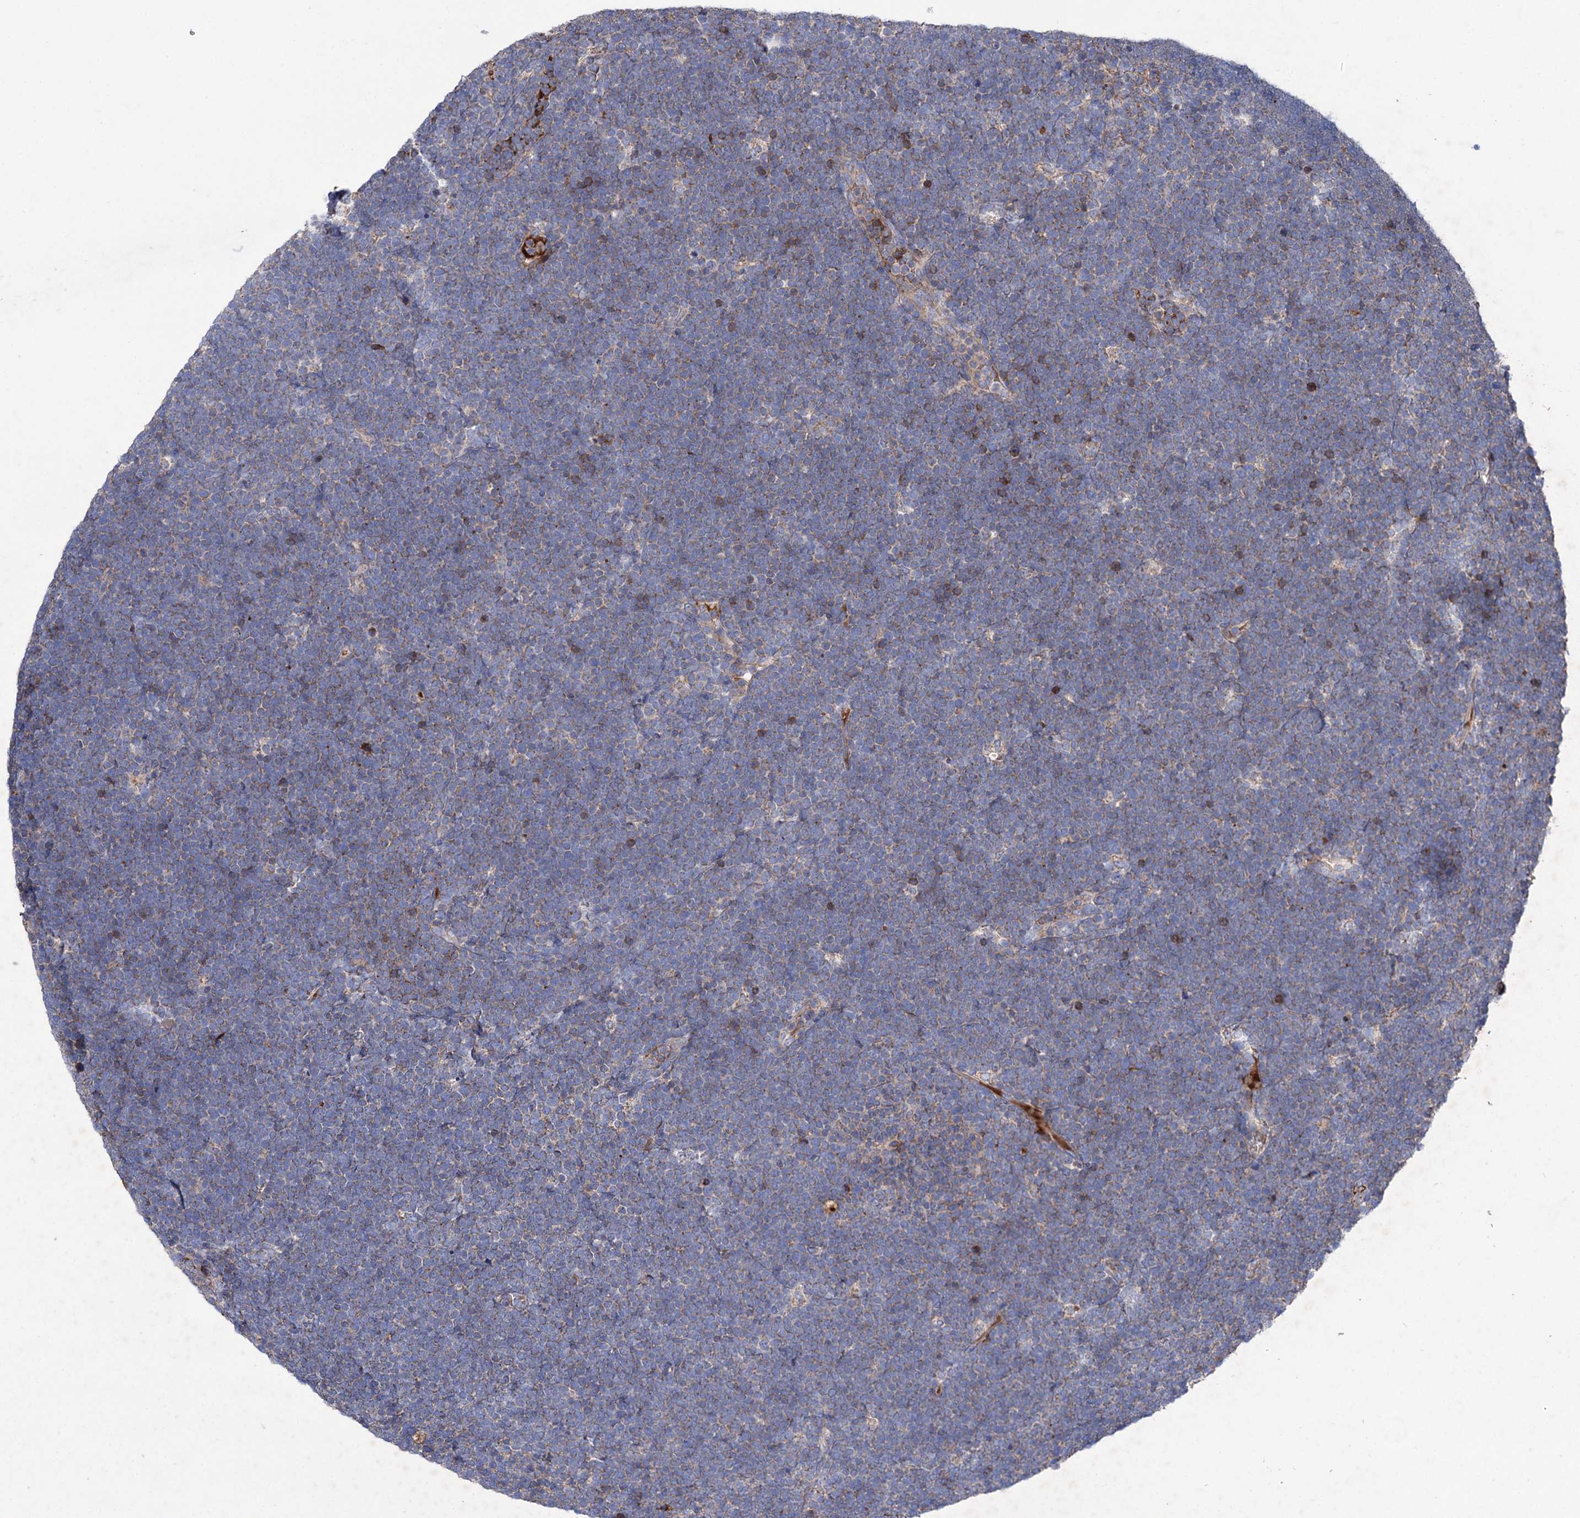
{"staining": {"intensity": "negative", "quantity": "none", "location": "none"}, "tissue": "lymphoma", "cell_type": "Tumor cells", "image_type": "cancer", "snomed": [{"axis": "morphology", "description": "Malignant lymphoma, non-Hodgkin's type, High grade"}, {"axis": "topography", "description": "Lymph node"}], "caption": "The histopathology image displays no significant expression in tumor cells of lymphoma.", "gene": "CLPB", "patient": {"sex": "male", "age": 13}}